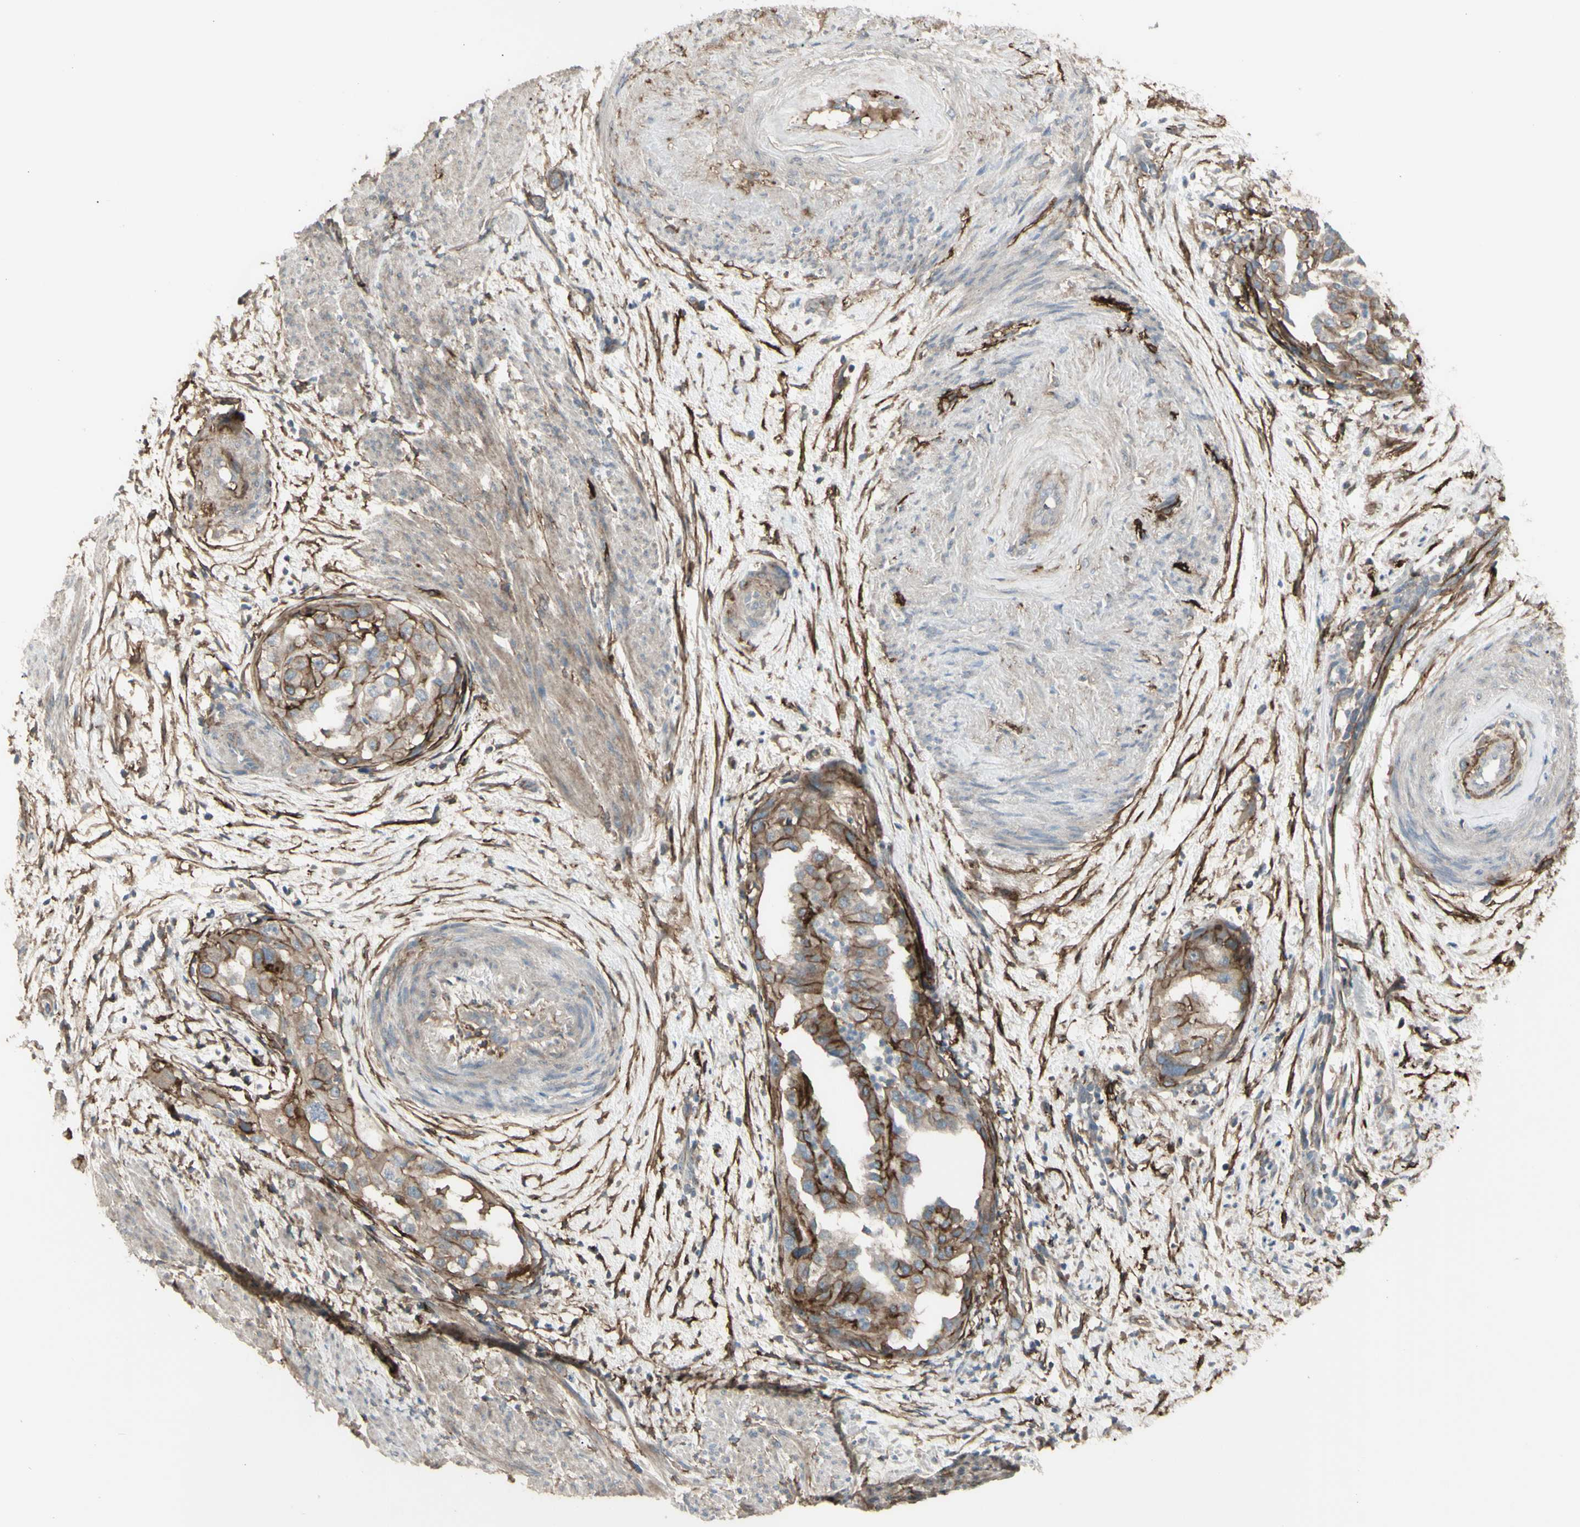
{"staining": {"intensity": "moderate", "quantity": "25%-75%", "location": "cytoplasmic/membranous"}, "tissue": "endometrial cancer", "cell_type": "Tumor cells", "image_type": "cancer", "snomed": [{"axis": "morphology", "description": "Adenocarcinoma, NOS"}, {"axis": "topography", "description": "Endometrium"}], "caption": "Approximately 25%-75% of tumor cells in endometrial cancer show moderate cytoplasmic/membranous protein expression as visualized by brown immunohistochemical staining.", "gene": "CD276", "patient": {"sex": "female", "age": 85}}